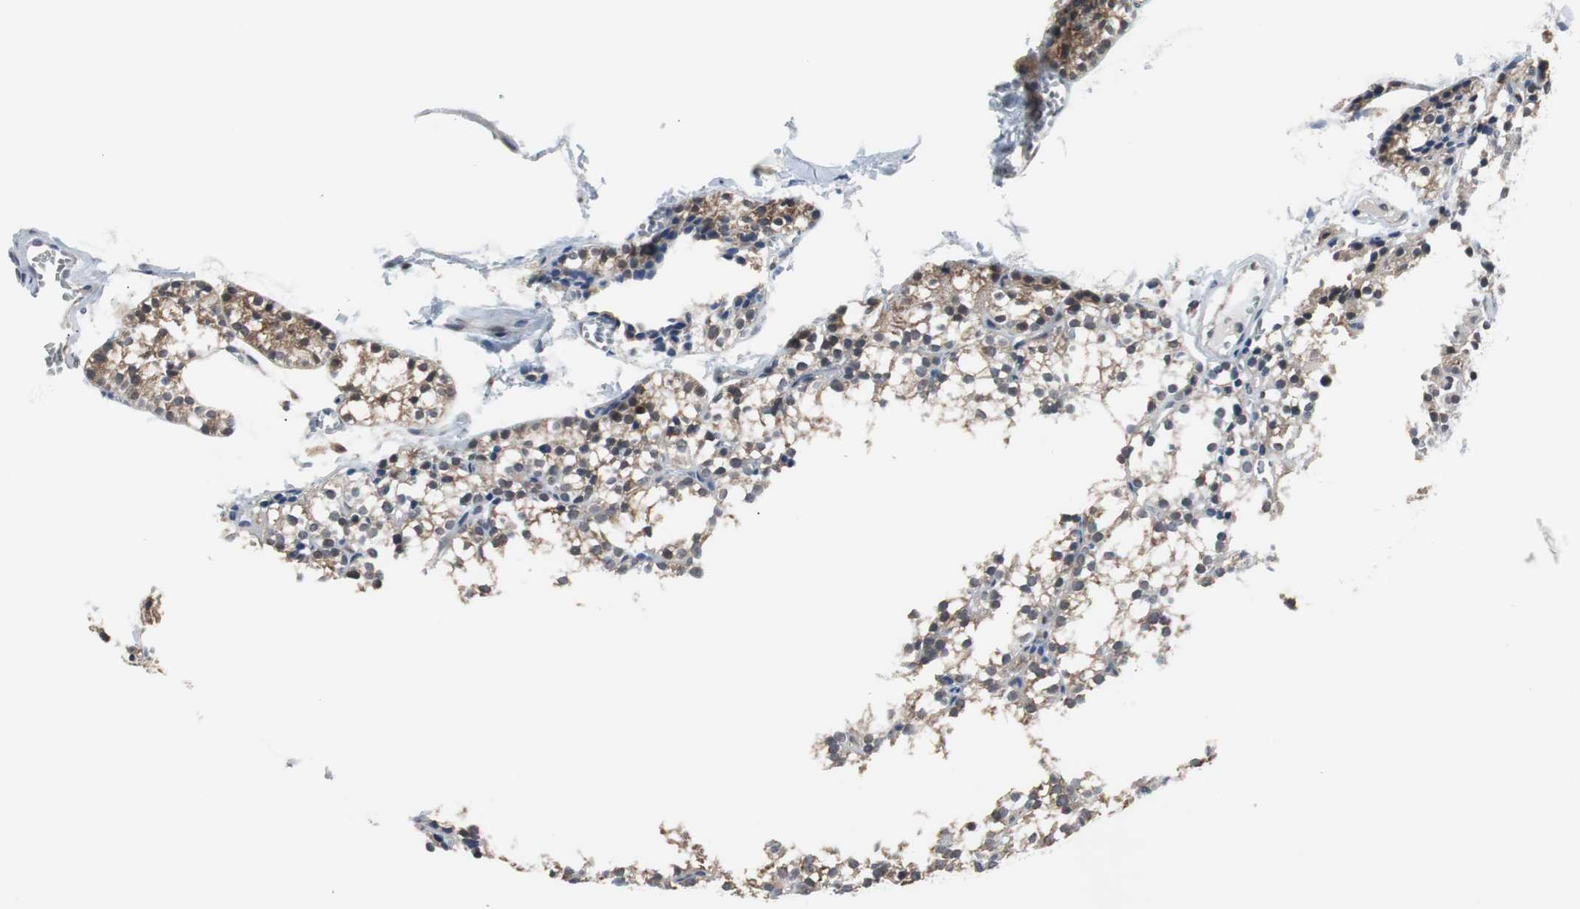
{"staining": {"intensity": "moderate", "quantity": ">75%", "location": "cytoplasmic/membranous,nuclear"}, "tissue": "parathyroid gland", "cell_type": "Glandular cells", "image_type": "normal", "snomed": [{"axis": "morphology", "description": "Normal tissue, NOS"}, {"axis": "topography", "description": "Parathyroid gland"}], "caption": "Protein staining of normal parathyroid gland displays moderate cytoplasmic/membranous,nuclear staining in about >75% of glandular cells.", "gene": "ZHX2", "patient": {"sex": "female", "age": 50}}